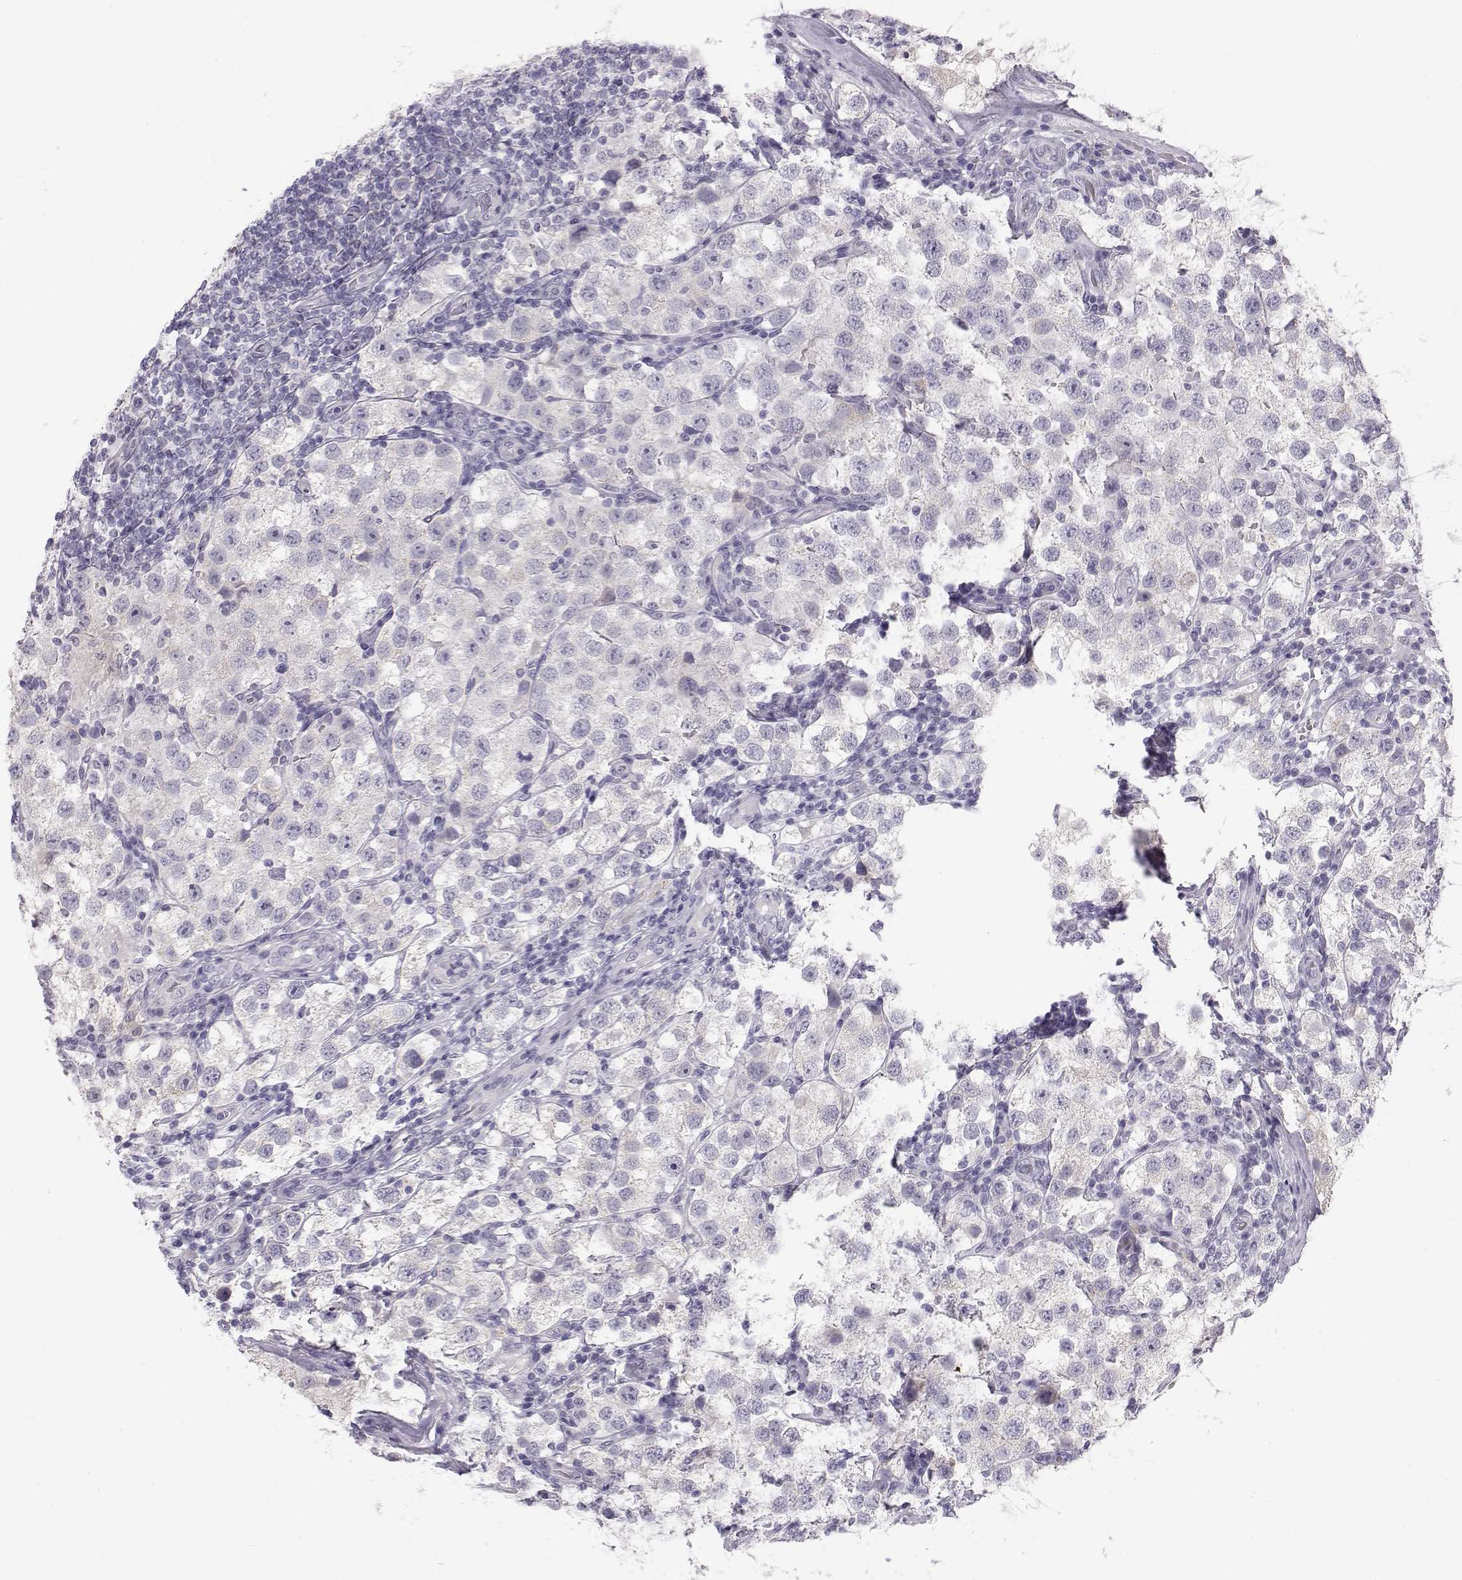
{"staining": {"intensity": "negative", "quantity": "none", "location": "none"}, "tissue": "testis cancer", "cell_type": "Tumor cells", "image_type": "cancer", "snomed": [{"axis": "morphology", "description": "Seminoma, NOS"}, {"axis": "topography", "description": "Testis"}], "caption": "Tumor cells are negative for brown protein staining in seminoma (testis). (DAB (3,3'-diaminobenzidine) IHC visualized using brightfield microscopy, high magnification).", "gene": "KCNMB4", "patient": {"sex": "male", "age": 37}}